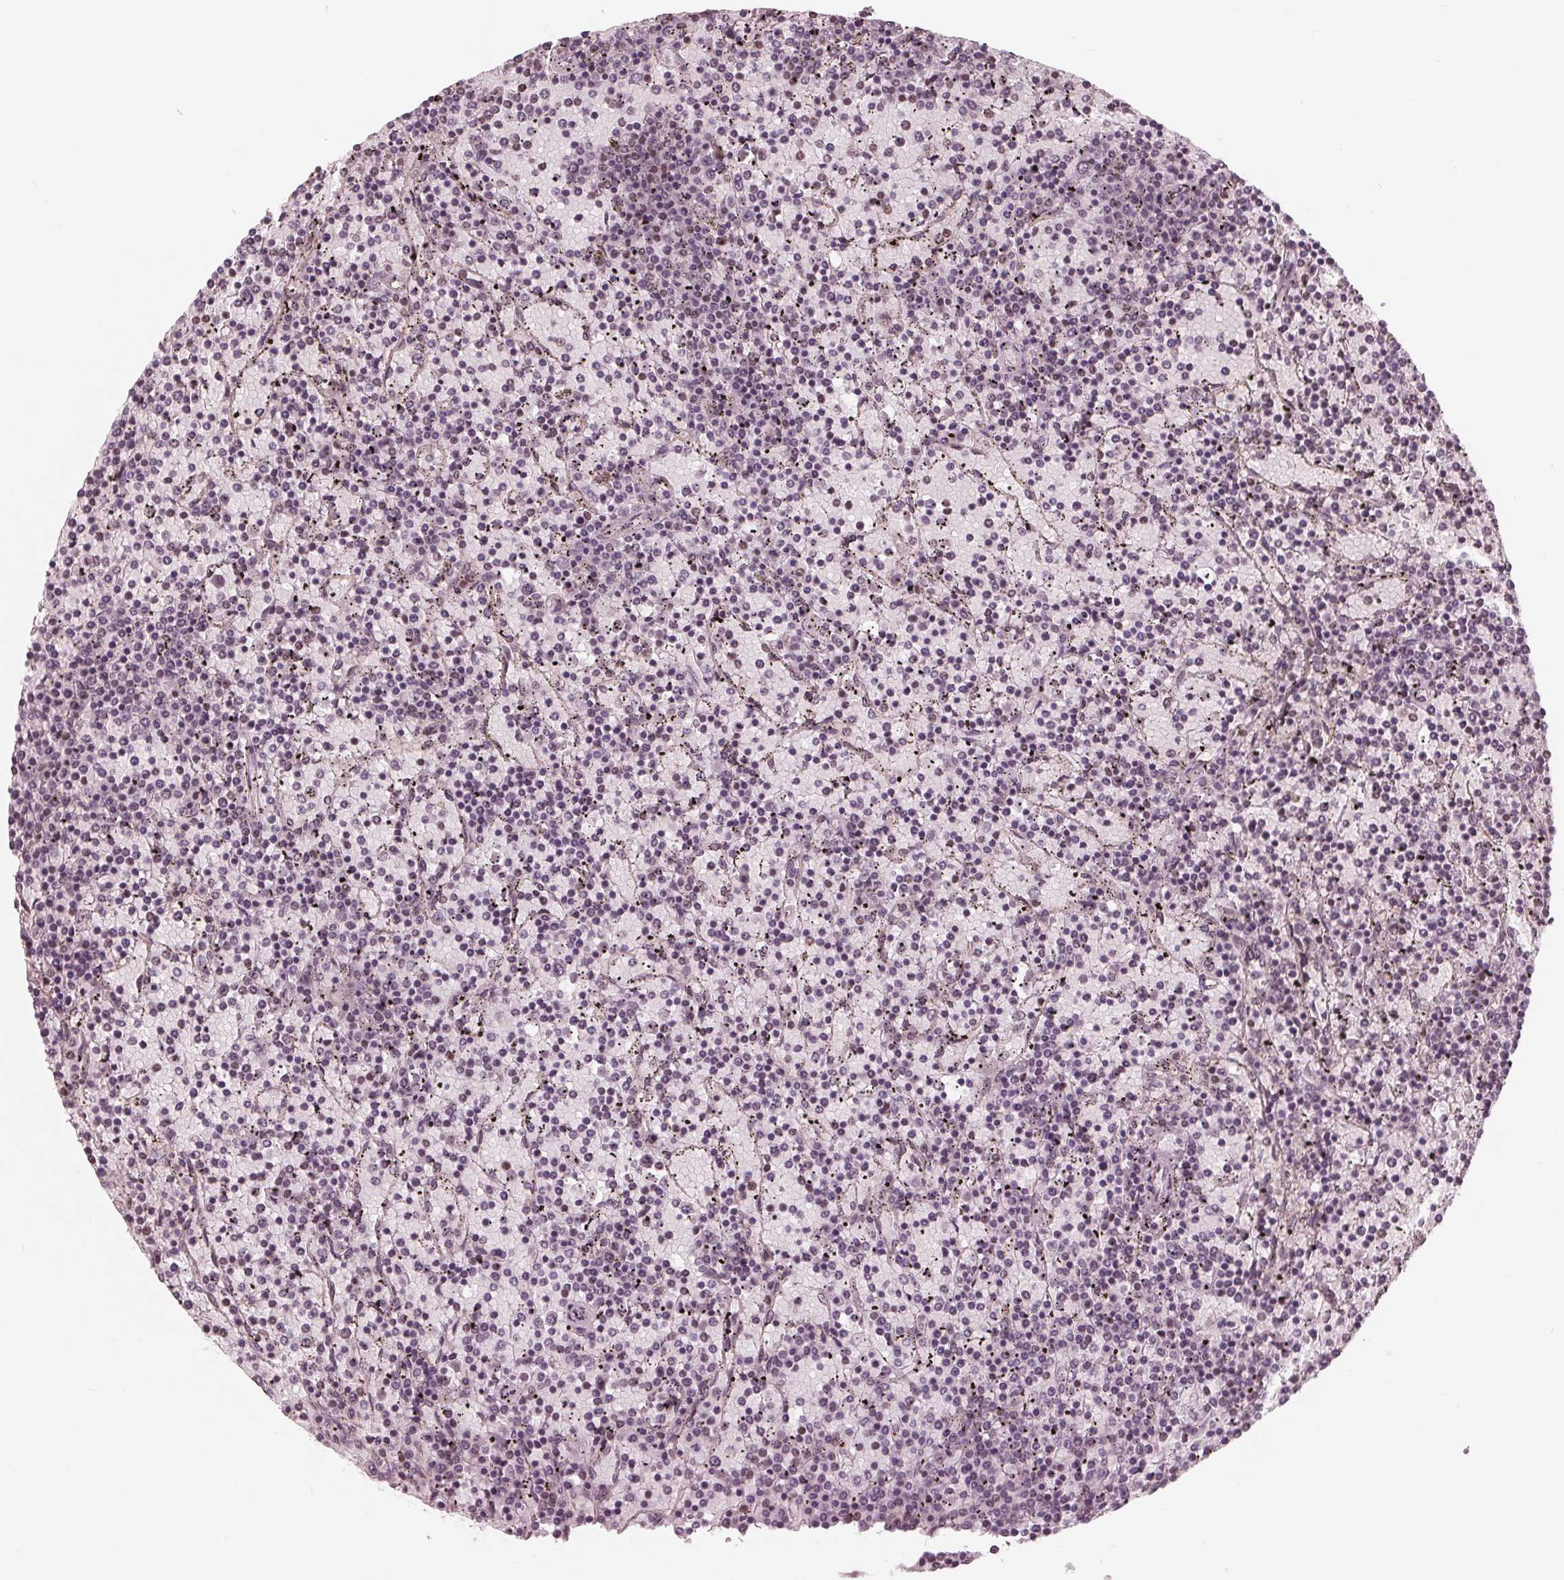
{"staining": {"intensity": "negative", "quantity": "none", "location": "none"}, "tissue": "lymphoma", "cell_type": "Tumor cells", "image_type": "cancer", "snomed": [{"axis": "morphology", "description": "Malignant lymphoma, non-Hodgkin's type, Low grade"}, {"axis": "topography", "description": "Spleen"}], "caption": "Immunohistochemistry image of human malignant lymphoma, non-Hodgkin's type (low-grade) stained for a protein (brown), which displays no positivity in tumor cells.", "gene": "SLX4", "patient": {"sex": "female", "age": 77}}